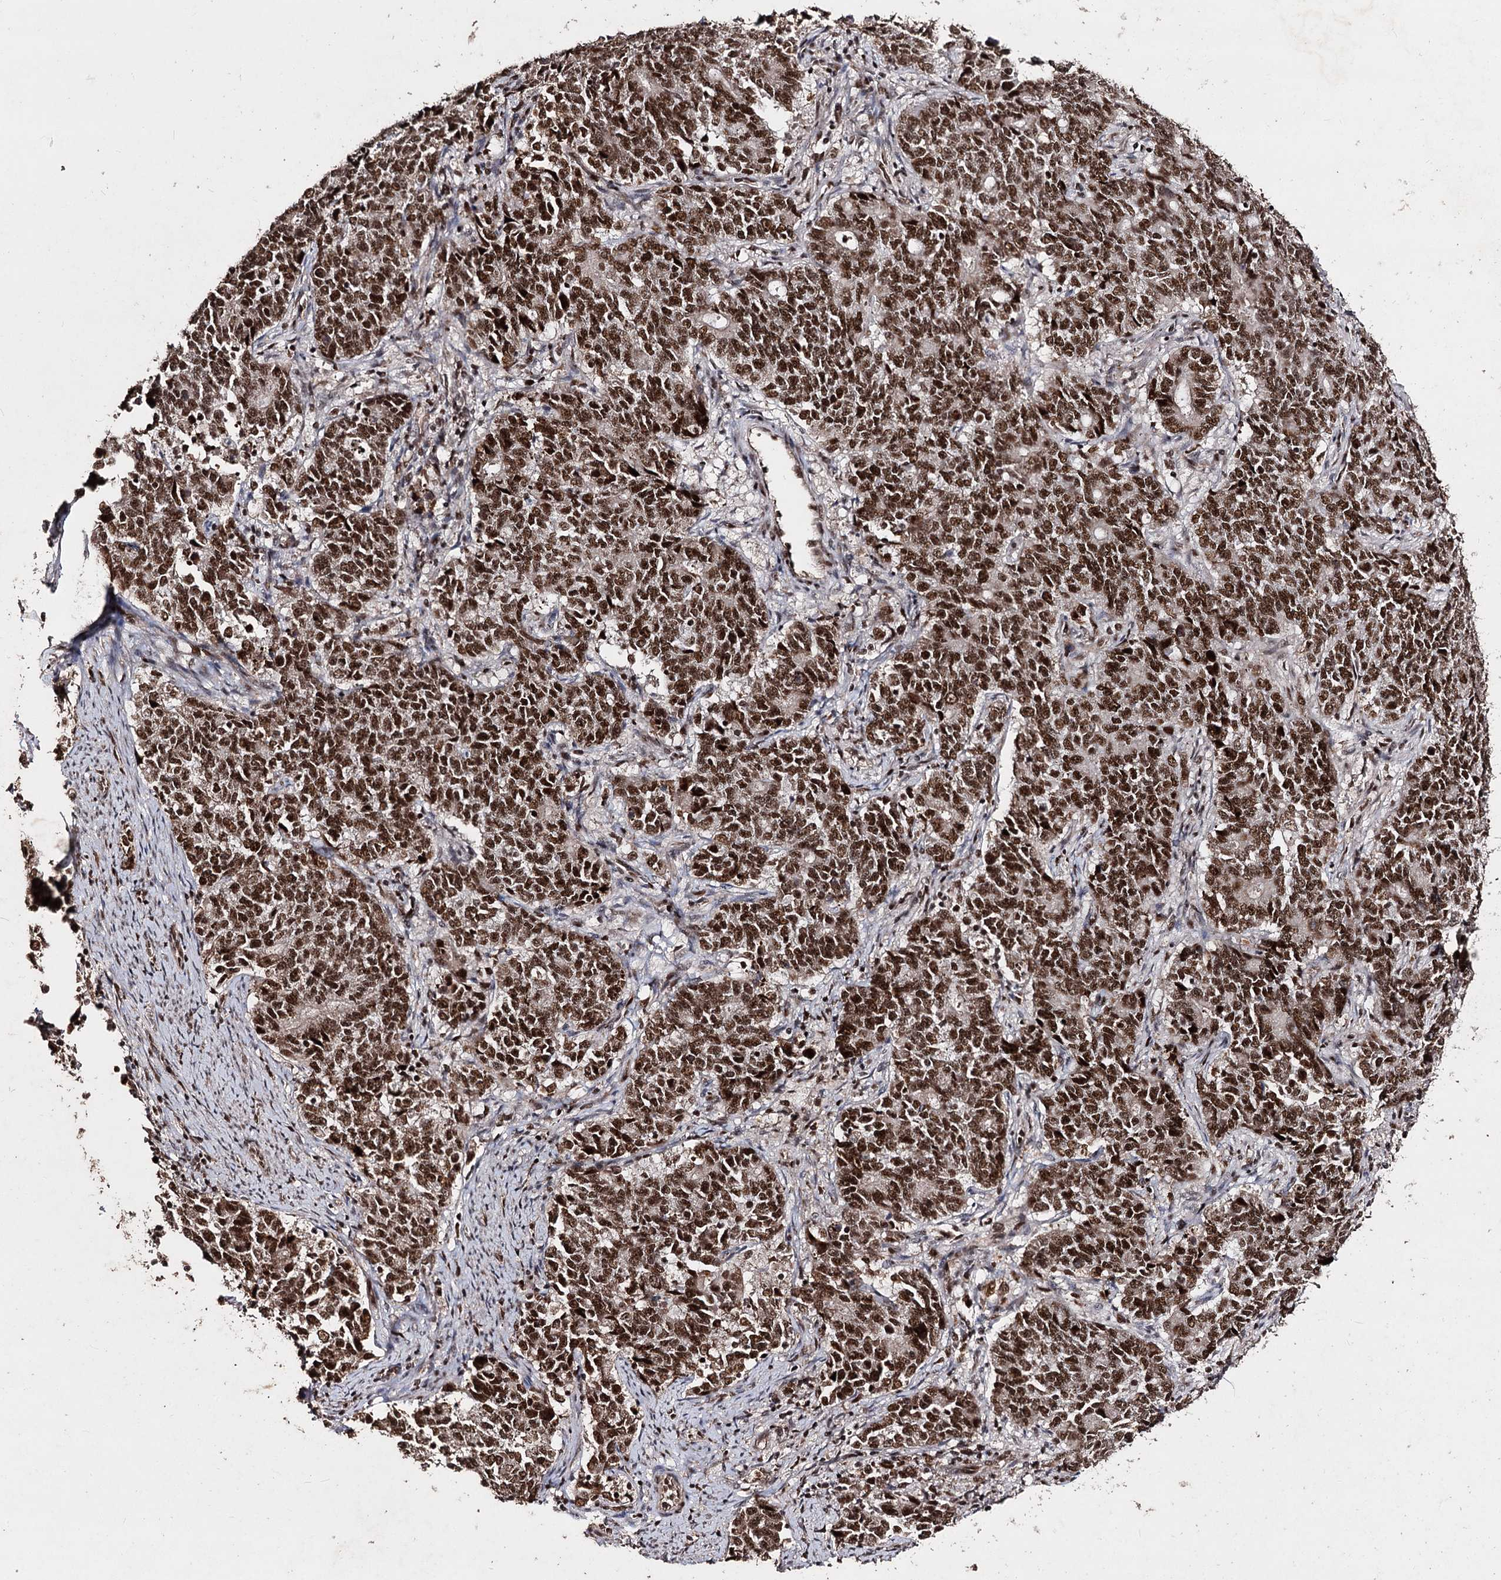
{"staining": {"intensity": "strong", "quantity": ">75%", "location": "nuclear"}, "tissue": "endometrial cancer", "cell_type": "Tumor cells", "image_type": "cancer", "snomed": [{"axis": "morphology", "description": "Adenocarcinoma, NOS"}, {"axis": "topography", "description": "Endometrium"}], "caption": "The micrograph shows immunohistochemical staining of endometrial adenocarcinoma. There is strong nuclear staining is identified in approximately >75% of tumor cells.", "gene": "U2SURP", "patient": {"sex": "female", "age": 80}}